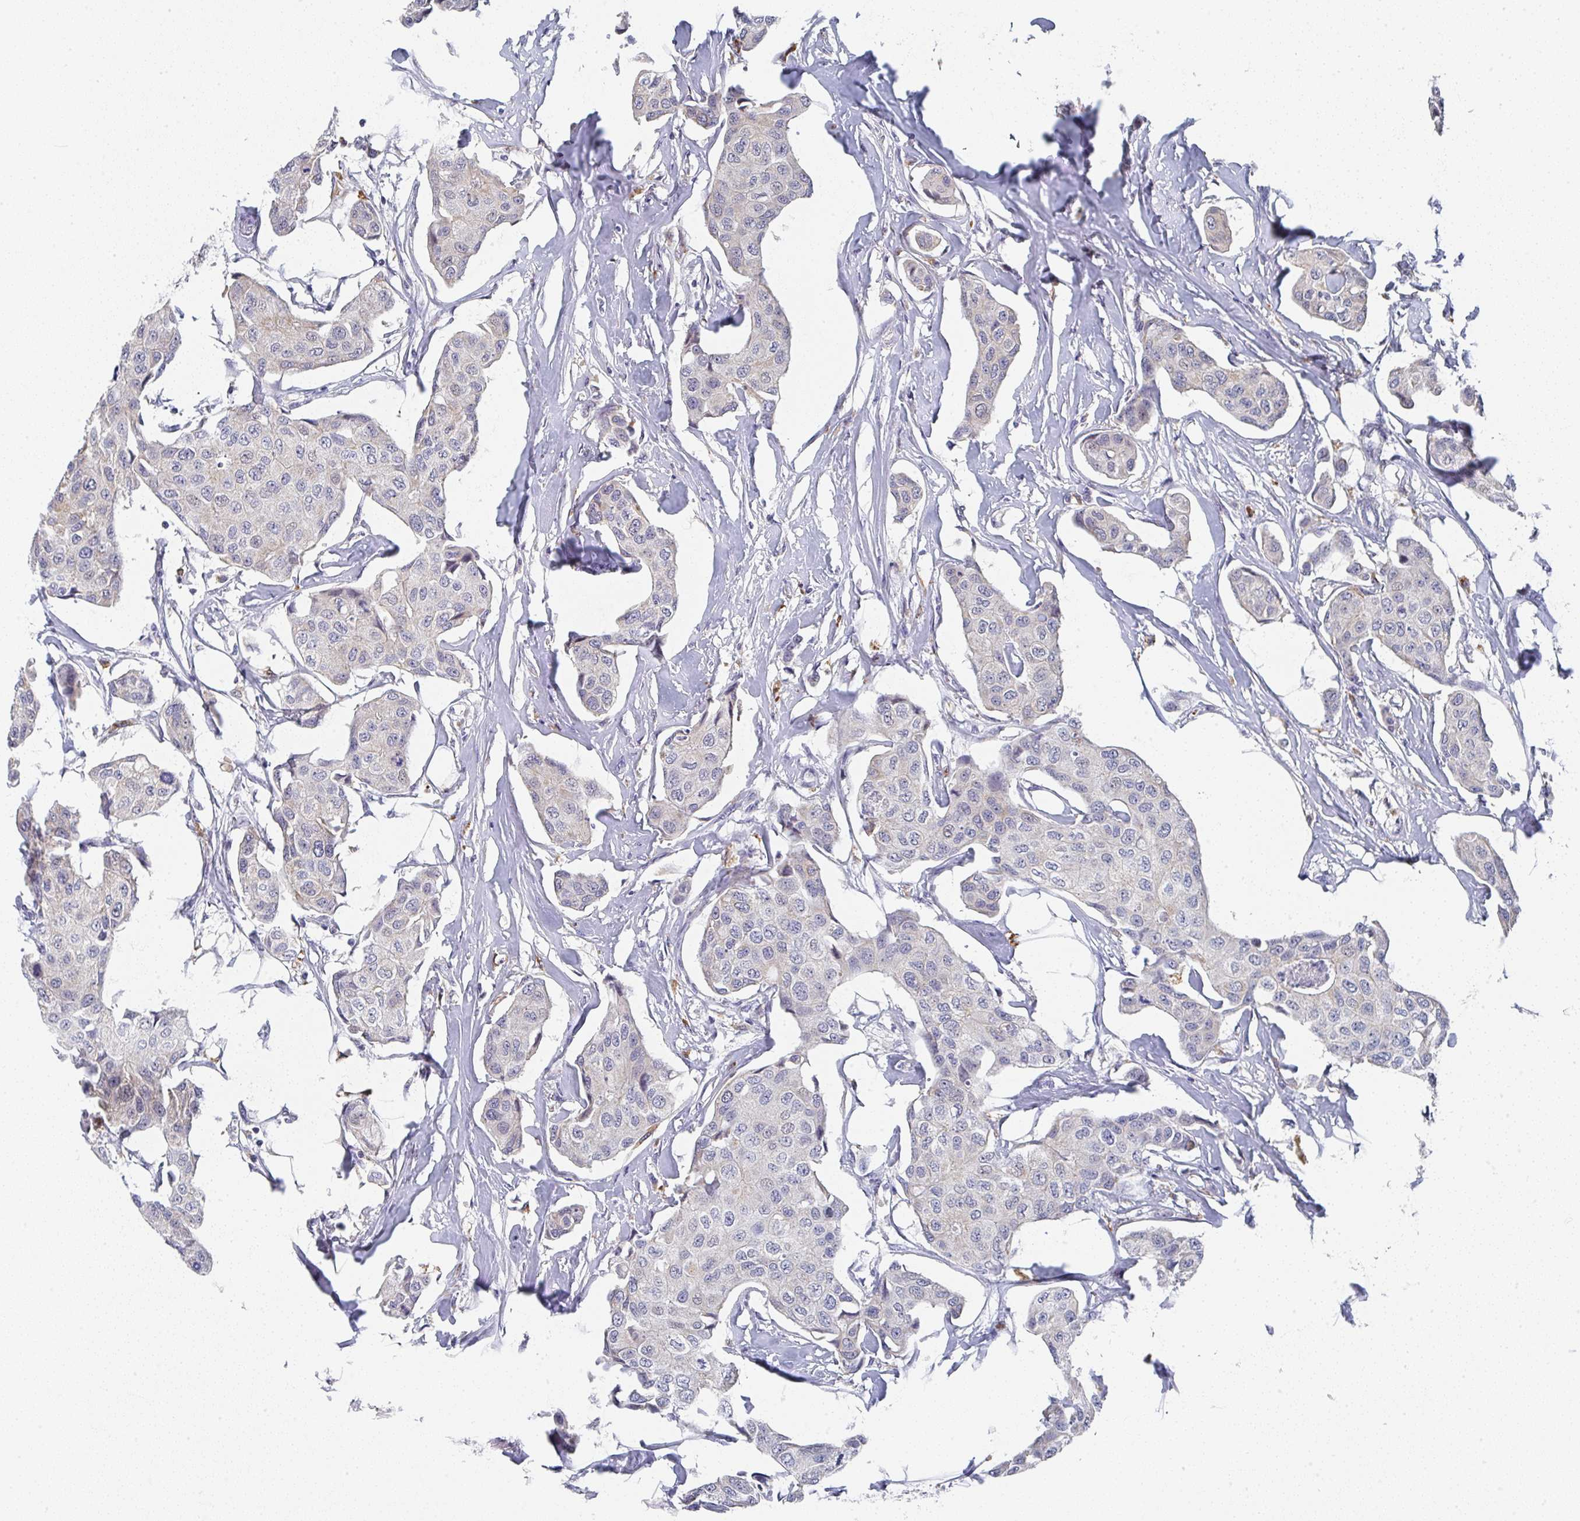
{"staining": {"intensity": "negative", "quantity": "none", "location": "none"}, "tissue": "breast cancer", "cell_type": "Tumor cells", "image_type": "cancer", "snomed": [{"axis": "morphology", "description": "Duct carcinoma"}, {"axis": "topography", "description": "Breast"}, {"axis": "topography", "description": "Lymph node"}], "caption": "A micrograph of breast cancer (intraductal carcinoma) stained for a protein shows no brown staining in tumor cells.", "gene": "NCF1", "patient": {"sex": "female", "age": 80}}